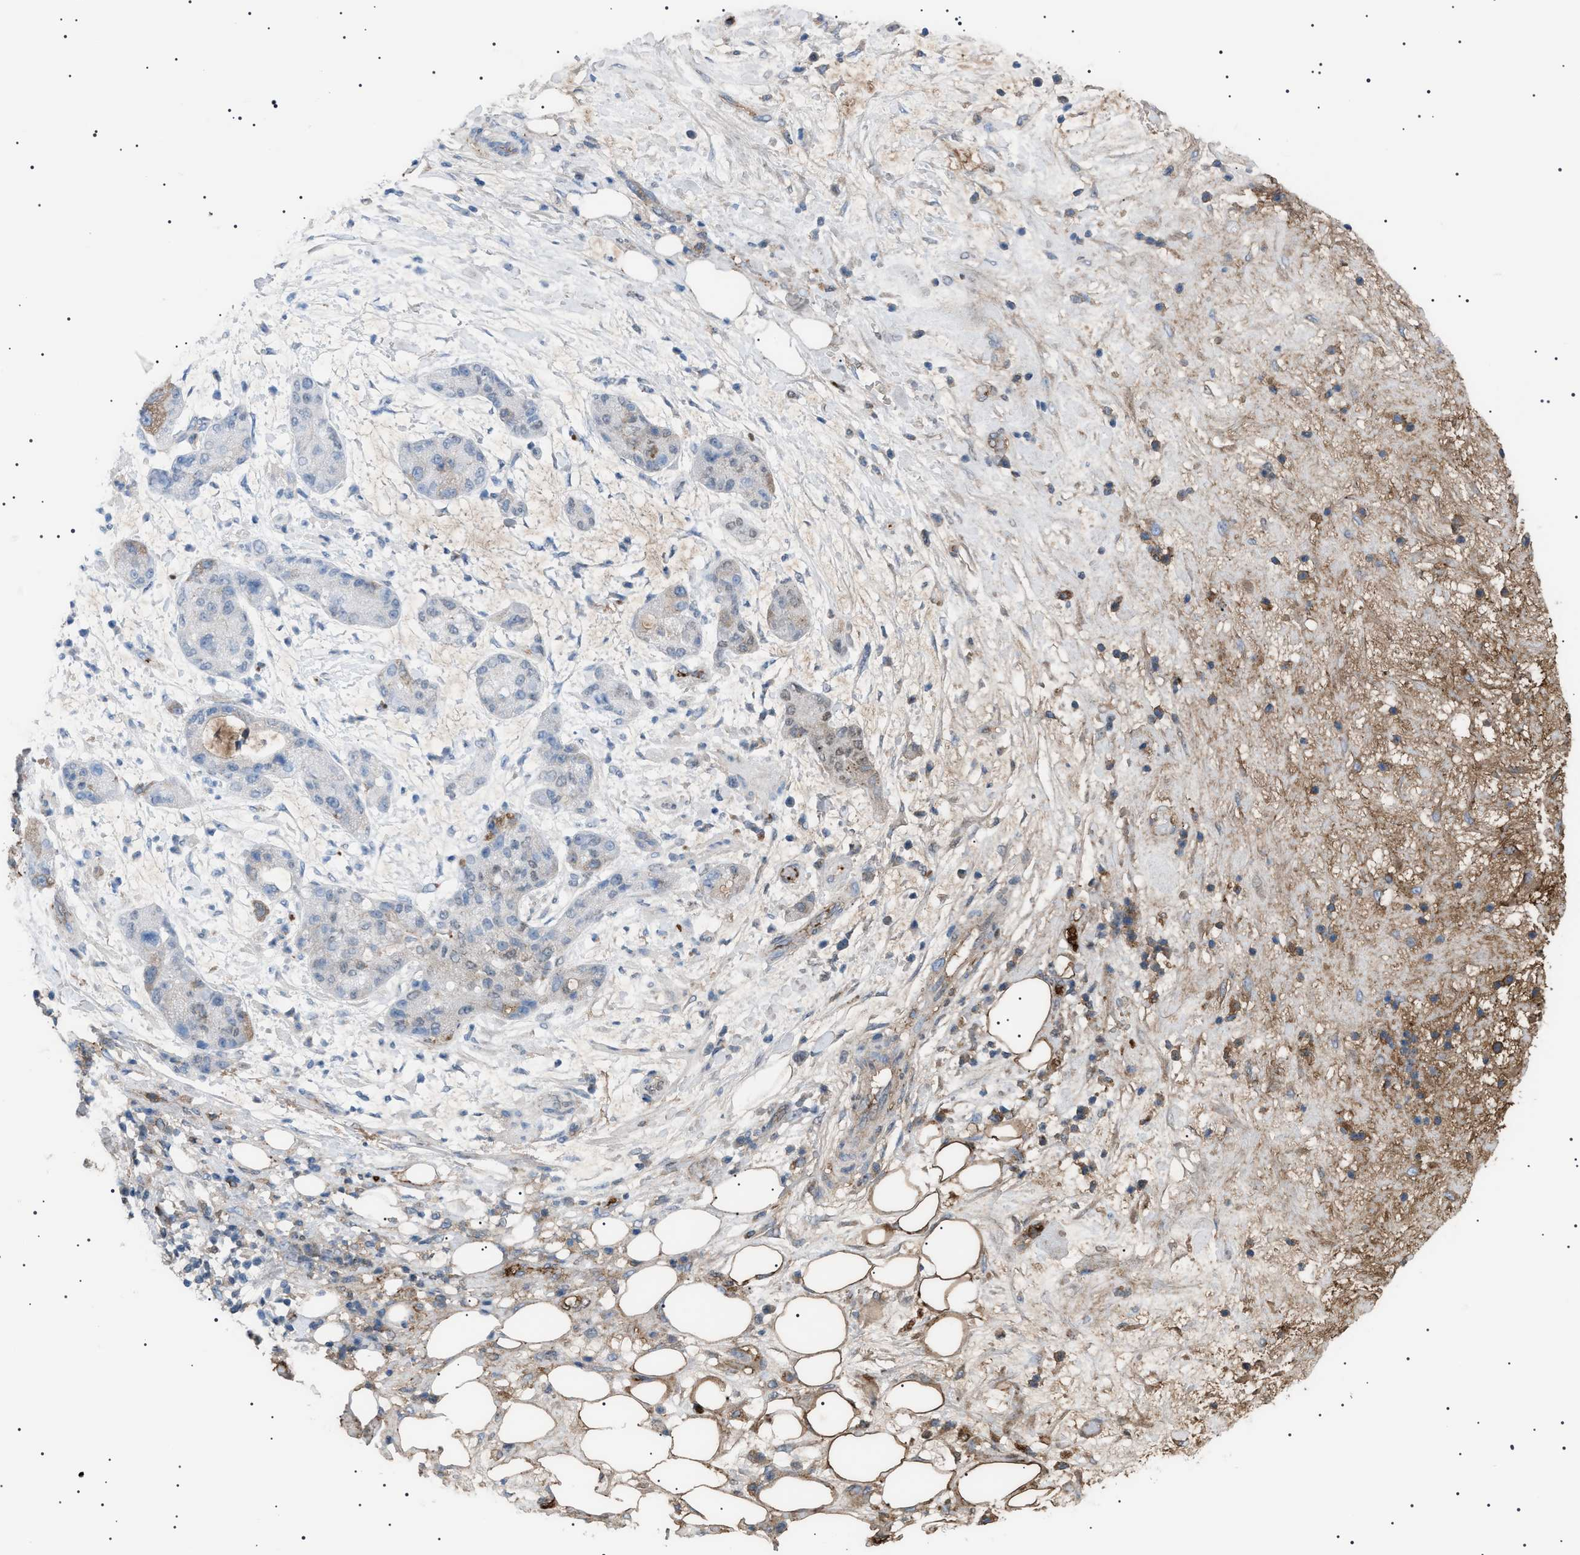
{"staining": {"intensity": "weak", "quantity": "25%-75%", "location": "cytoplasmic/membranous"}, "tissue": "pancreatic cancer", "cell_type": "Tumor cells", "image_type": "cancer", "snomed": [{"axis": "morphology", "description": "Adenocarcinoma, NOS"}, {"axis": "topography", "description": "Pancreas"}], "caption": "This image displays pancreatic cancer stained with IHC to label a protein in brown. The cytoplasmic/membranous of tumor cells show weak positivity for the protein. Nuclei are counter-stained blue.", "gene": "LPA", "patient": {"sex": "female", "age": 78}}